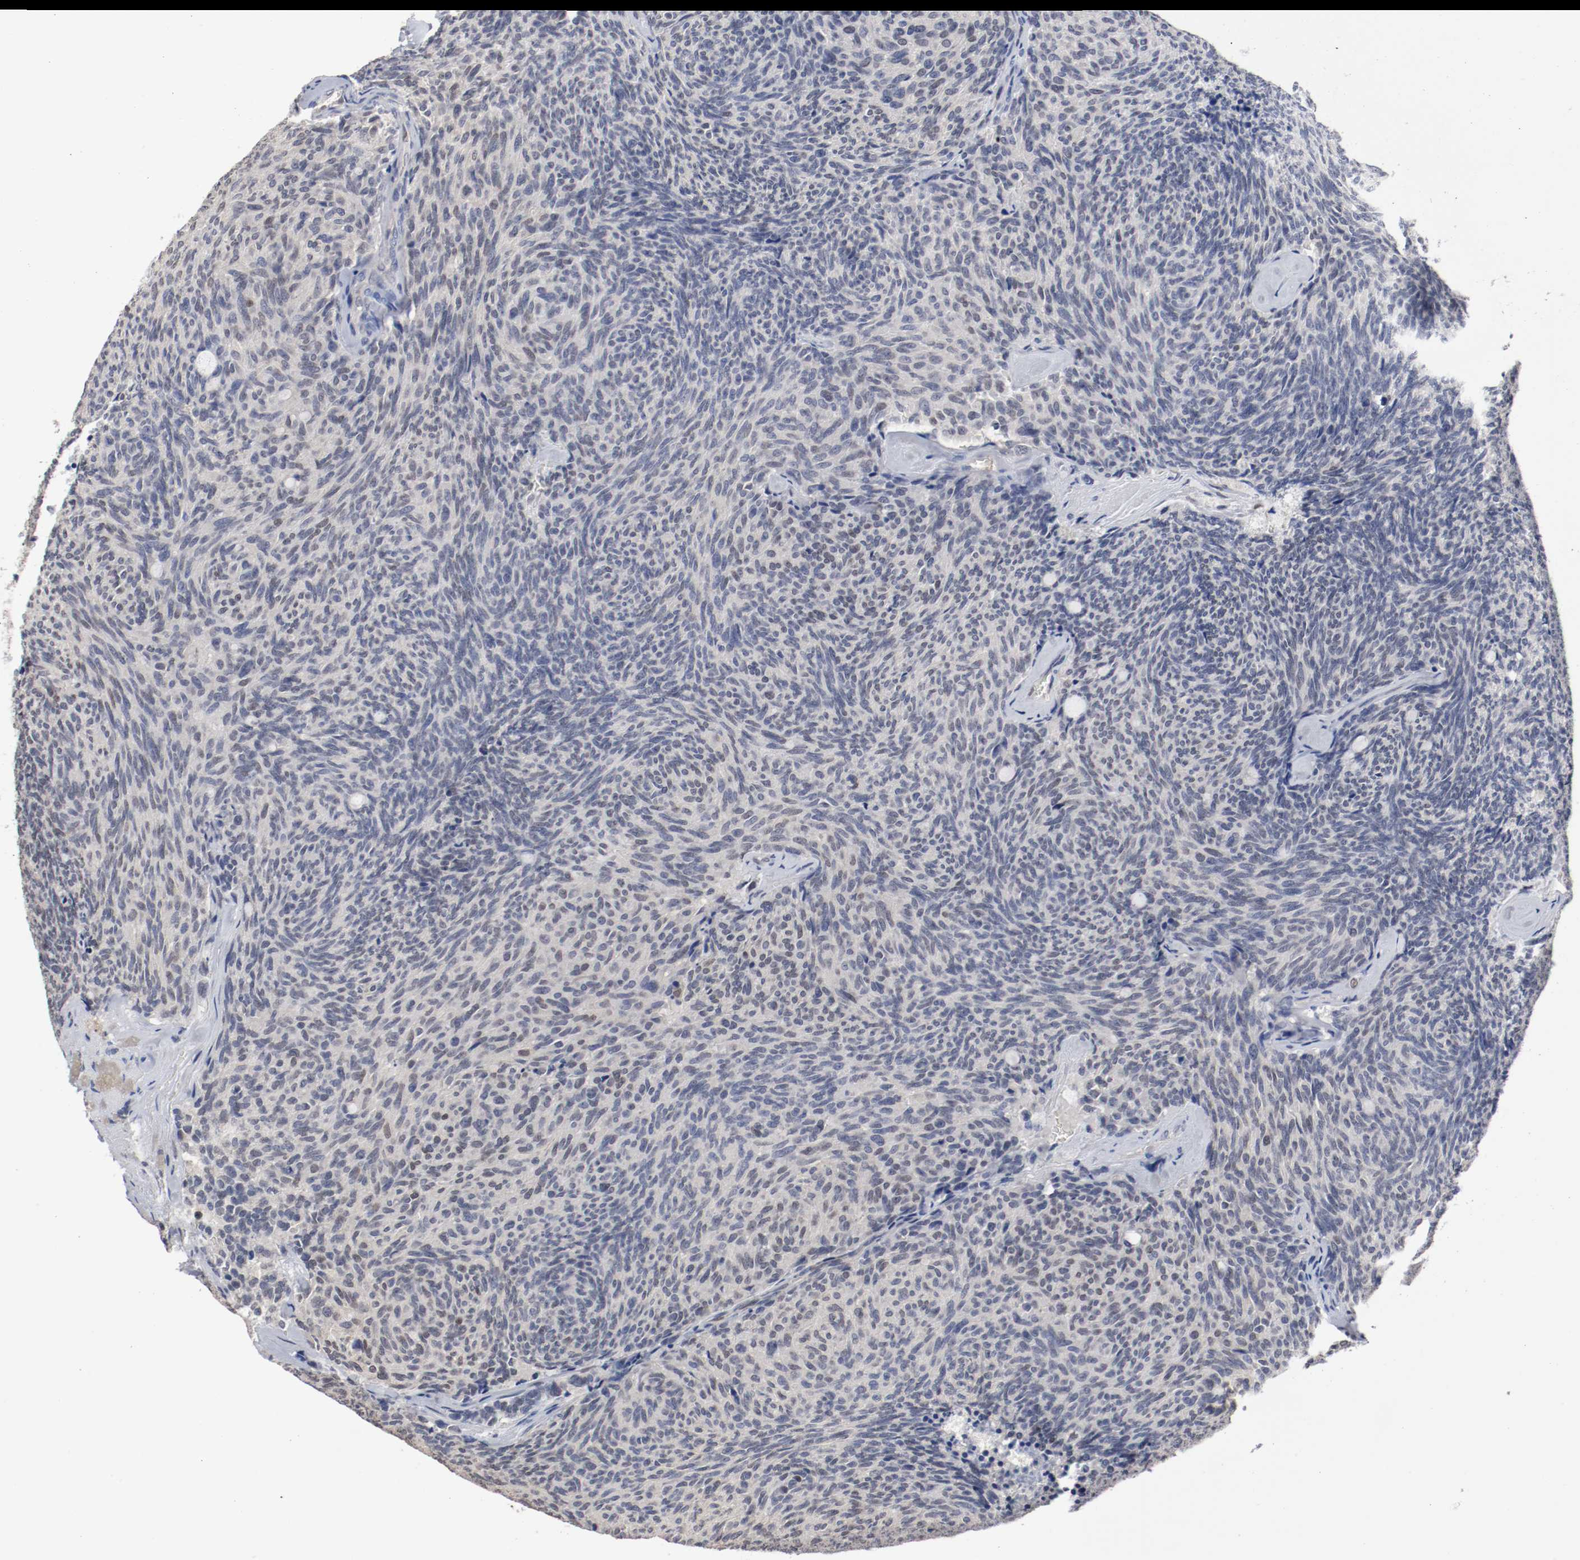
{"staining": {"intensity": "weak", "quantity": "<25%", "location": "nuclear"}, "tissue": "carcinoid", "cell_type": "Tumor cells", "image_type": "cancer", "snomed": [{"axis": "morphology", "description": "Carcinoid, malignant, NOS"}, {"axis": "topography", "description": "Pancreas"}], "caption": "High power microscopy photomicrograph of an IHC micrograph of carcinoid (malignant), revealing no significant positivity in tumor cells.", "gene": "FOSL2", "patient": {"sex": "female", "age": 54}}